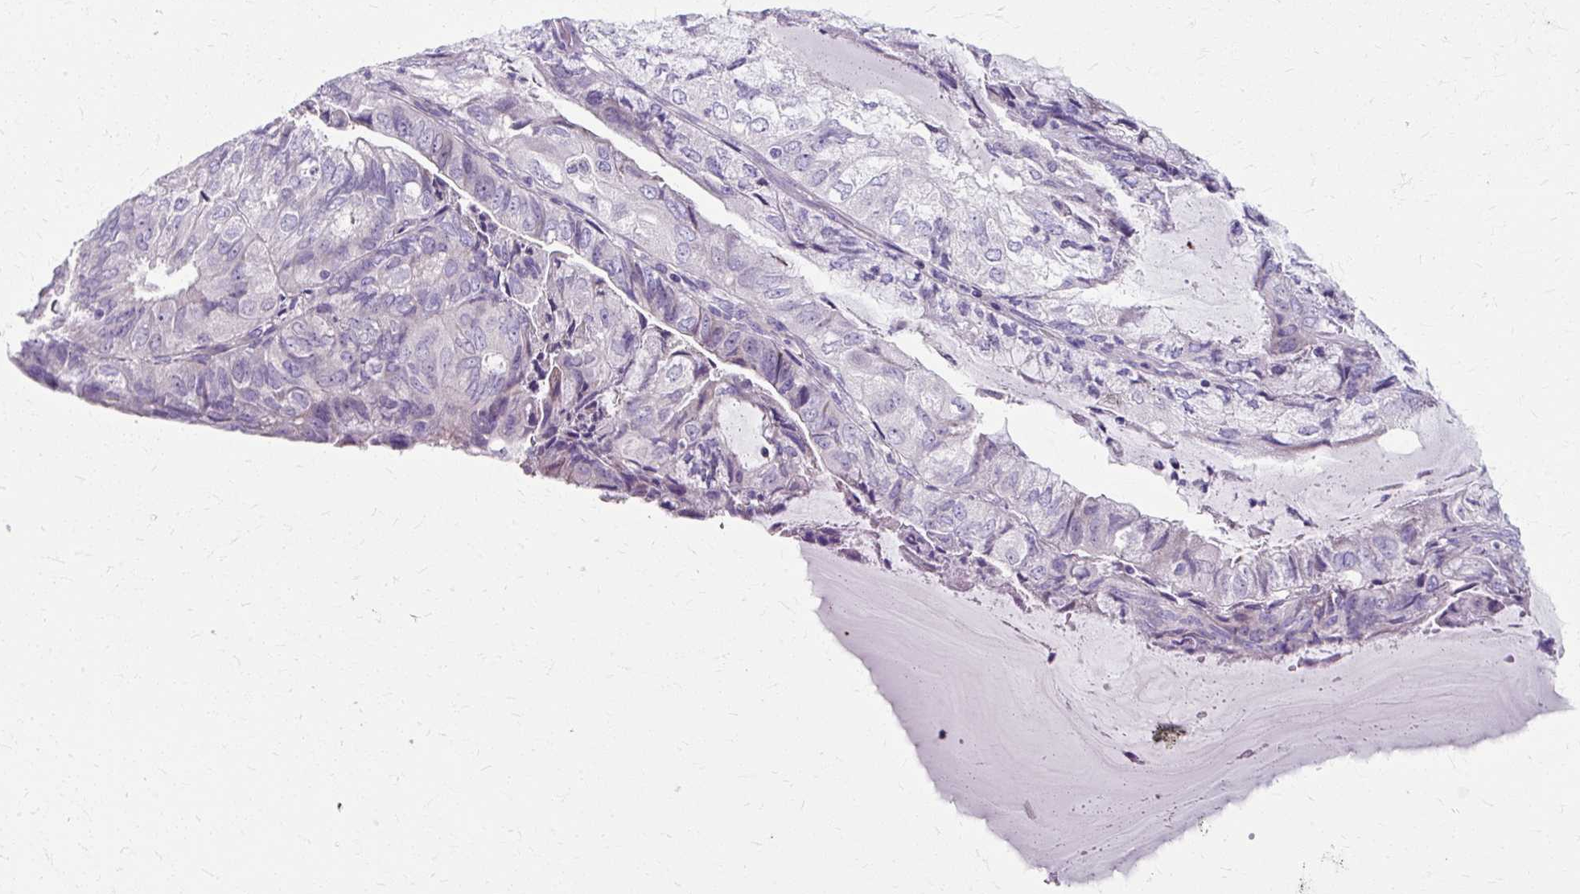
{"staining": {"intensity": "negative", "quantity": "none", "location": "none"}, "tissue": "endometrial cancer", "cell_type": "Tumor cells", "image_type": "cancer", "snomed": [{"axis": "morphology", "description": "Adenocarcinoma, NOS"}, {"axis": "topography", "description": "Endometrium"}], "caption": "The photomicrograph exhibits no significant expression in tumor cells of endometrial cancer.", "gene": "ZNF555", "patient": {"sex": "female", "age": 81}}